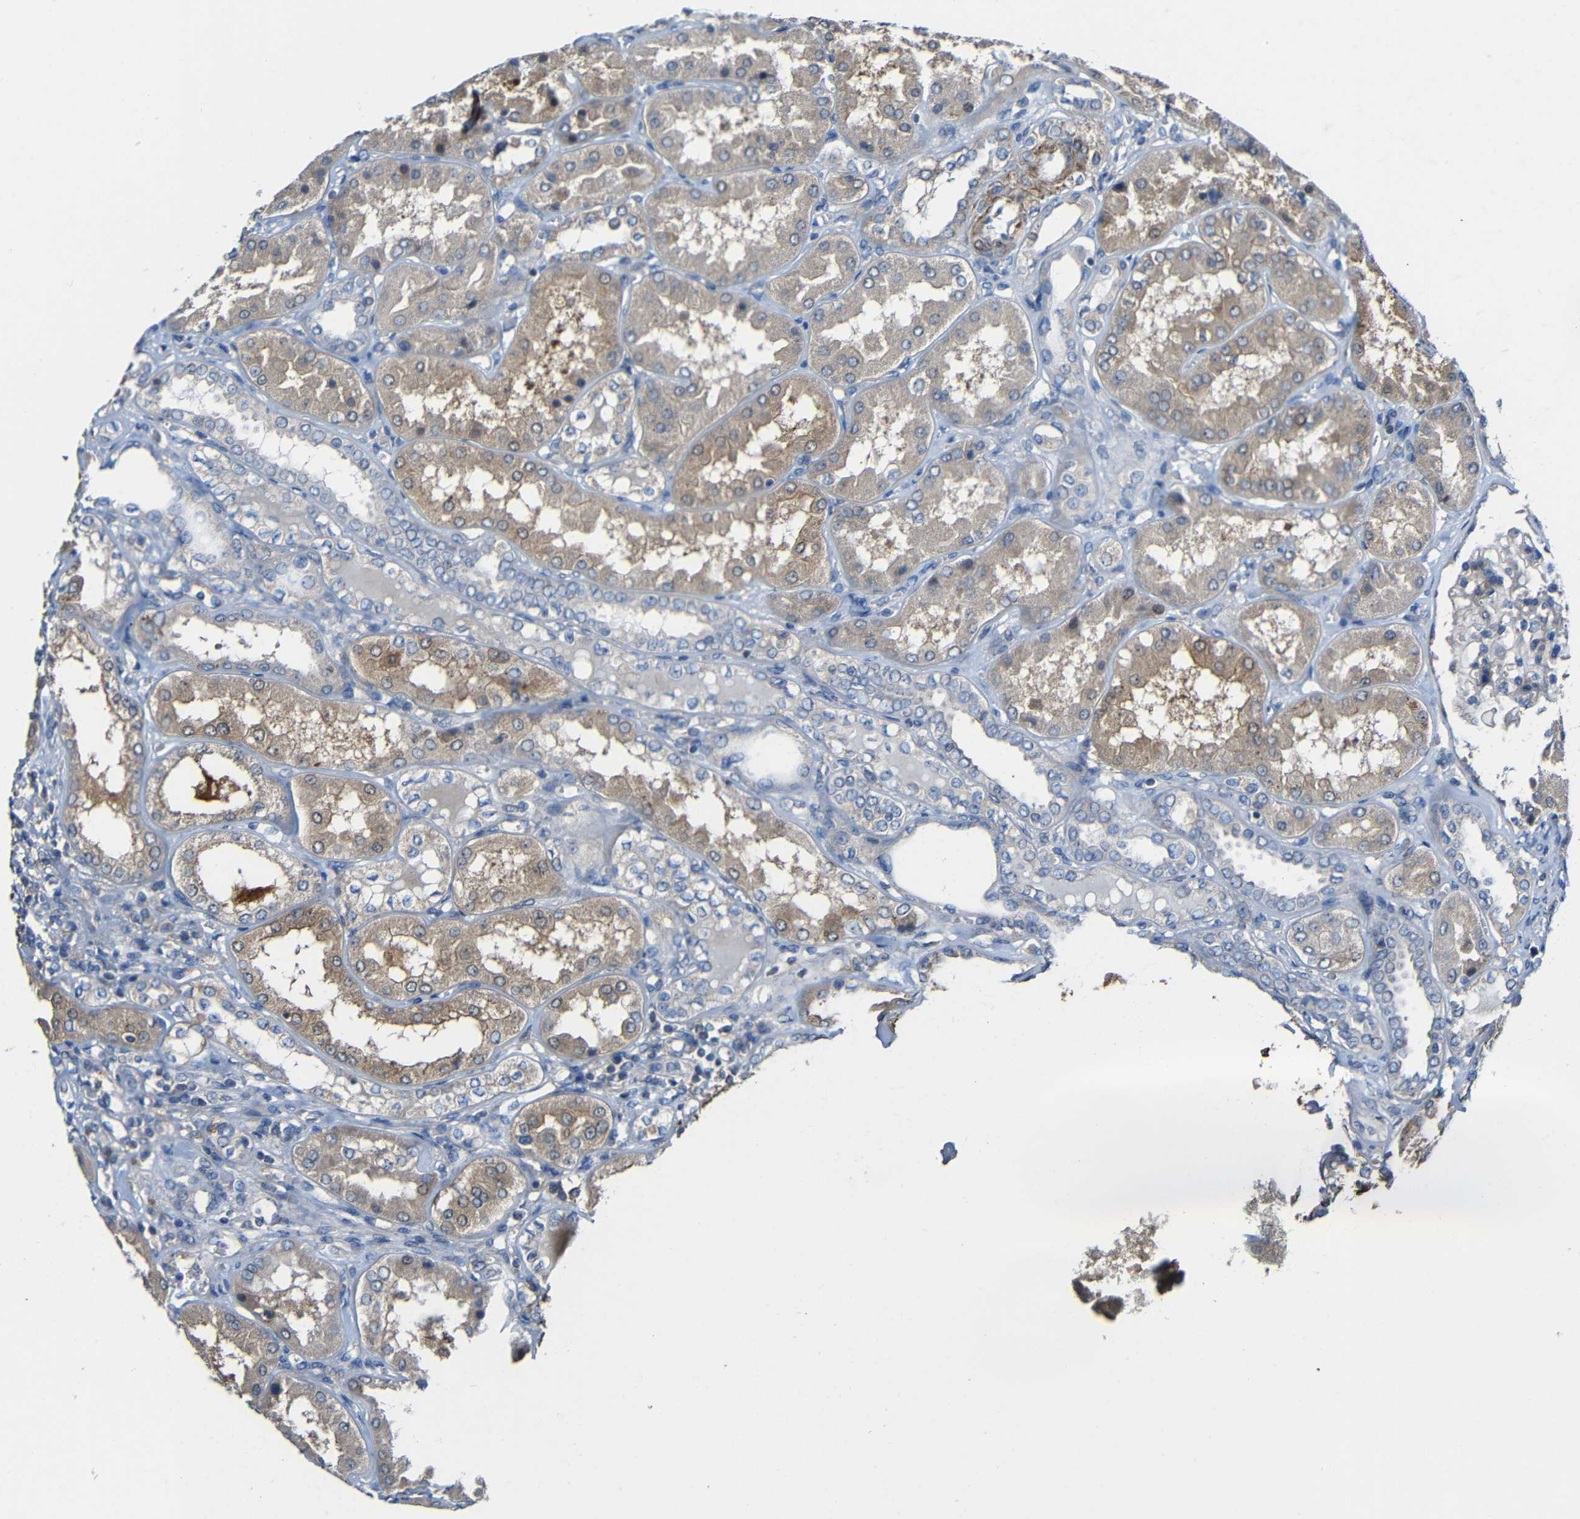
{"staining": {"intensity": "weak", "quantity": "<25%", "location": "cytoplasmic/membranous"}, "tissue": "kidney", "cell_type": "Cells in glomeruli", "image_type": "normal", "snomed": [{"axis": "morphology", "description": "Normal tissue, NOS"}, {"axis": "topography", "description": "Kidney"}], "caption": "This is a histopathology image of immunohistochemistry staining of unremarkable kidney, which shows no expression in cells in glomeruli.", "gene": "RHOT2", "patient": {"sex": "female", "age": 56}}